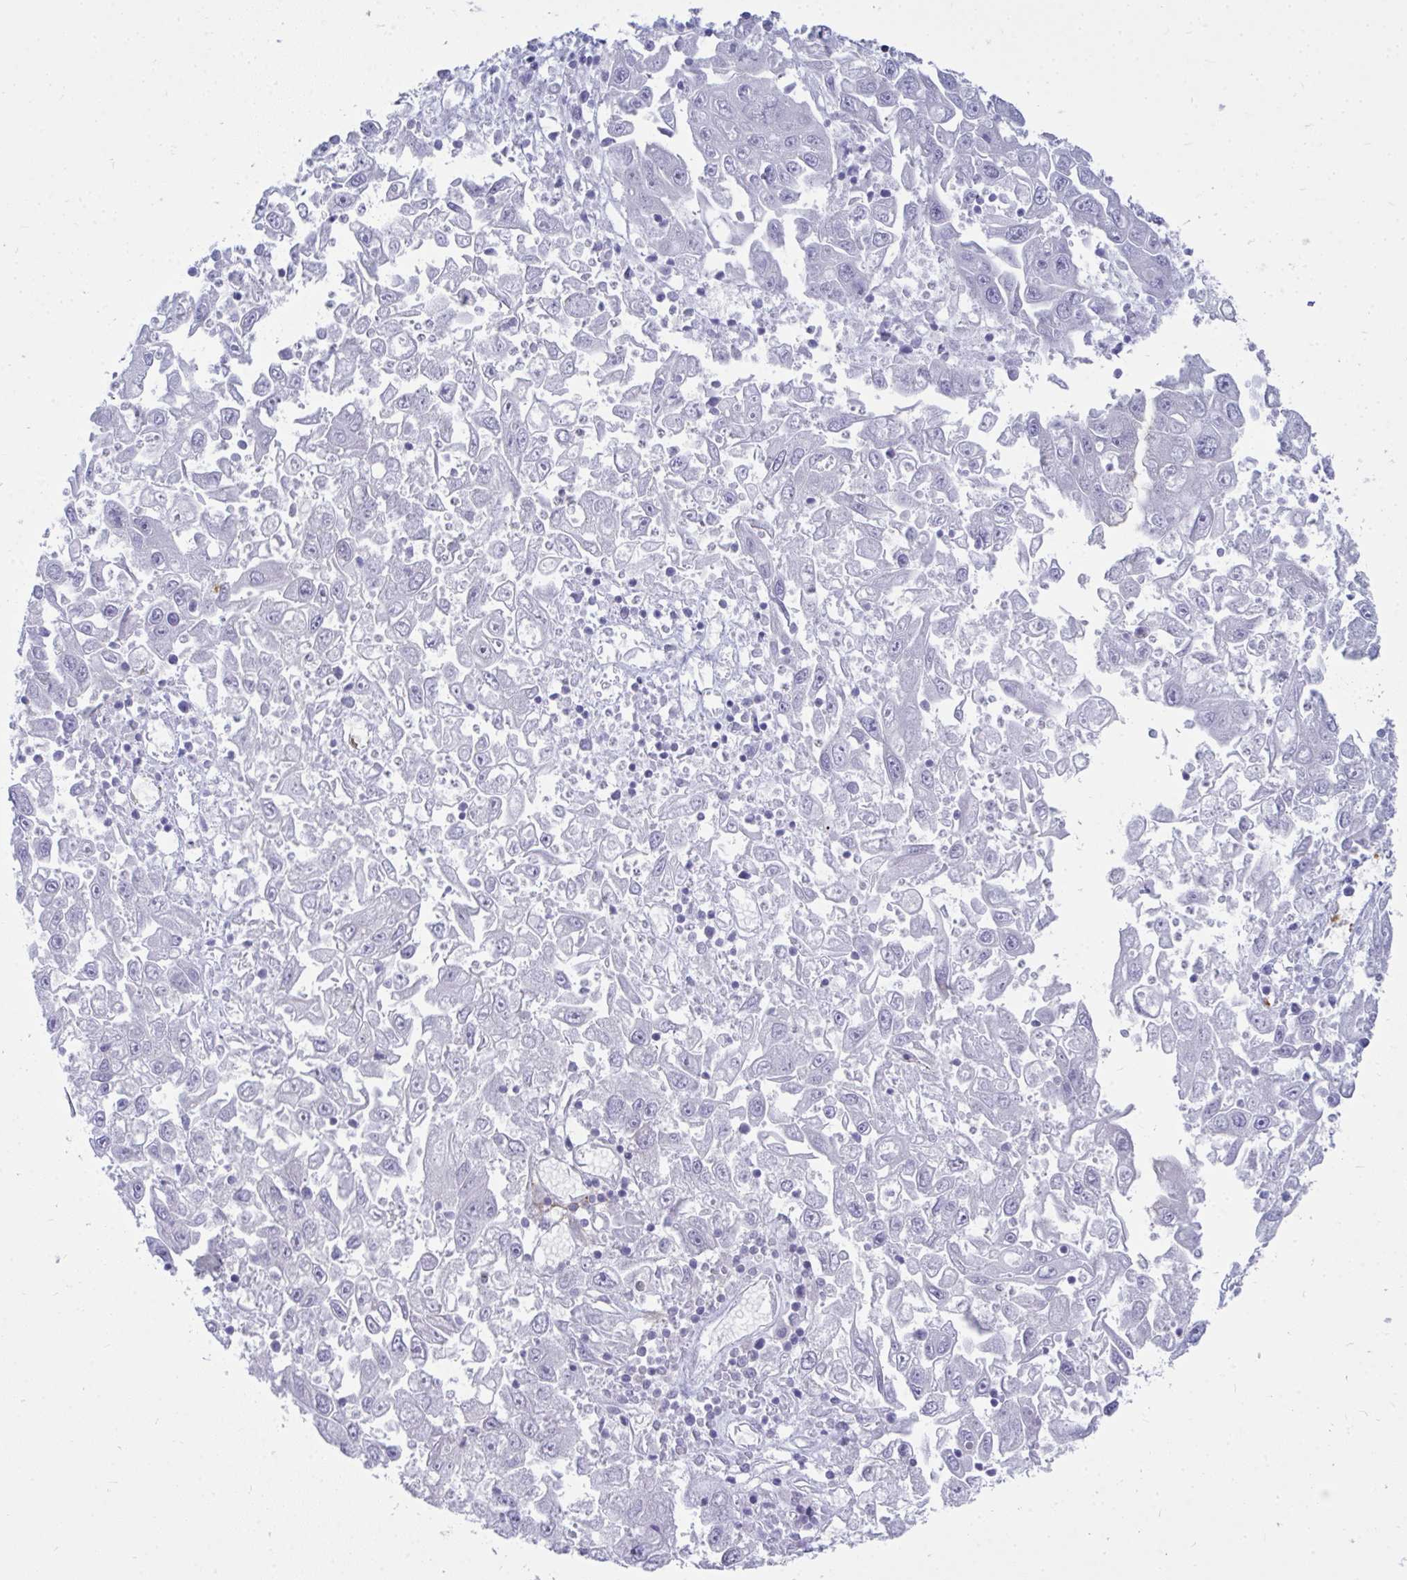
{"staining": {"intensity": "negative", "quantity": "none", "location": "none"}, "tissue": "endometrial cancer", "cell_type": "Tumor cells", "image_type": "cancer", "snomed": [{"axis": "morphology", "description": "Adenocarcinoma, NOS"}, {"axis": "topography", "description": "Uterus"}], "caption": "Endometrial cancer (adenocarcinoma) was stained to show a protein in brown. There is no significant positivity in tumor cells.", "gene": "TSBP1", "patient": {"sex": "female", "age": 62}}